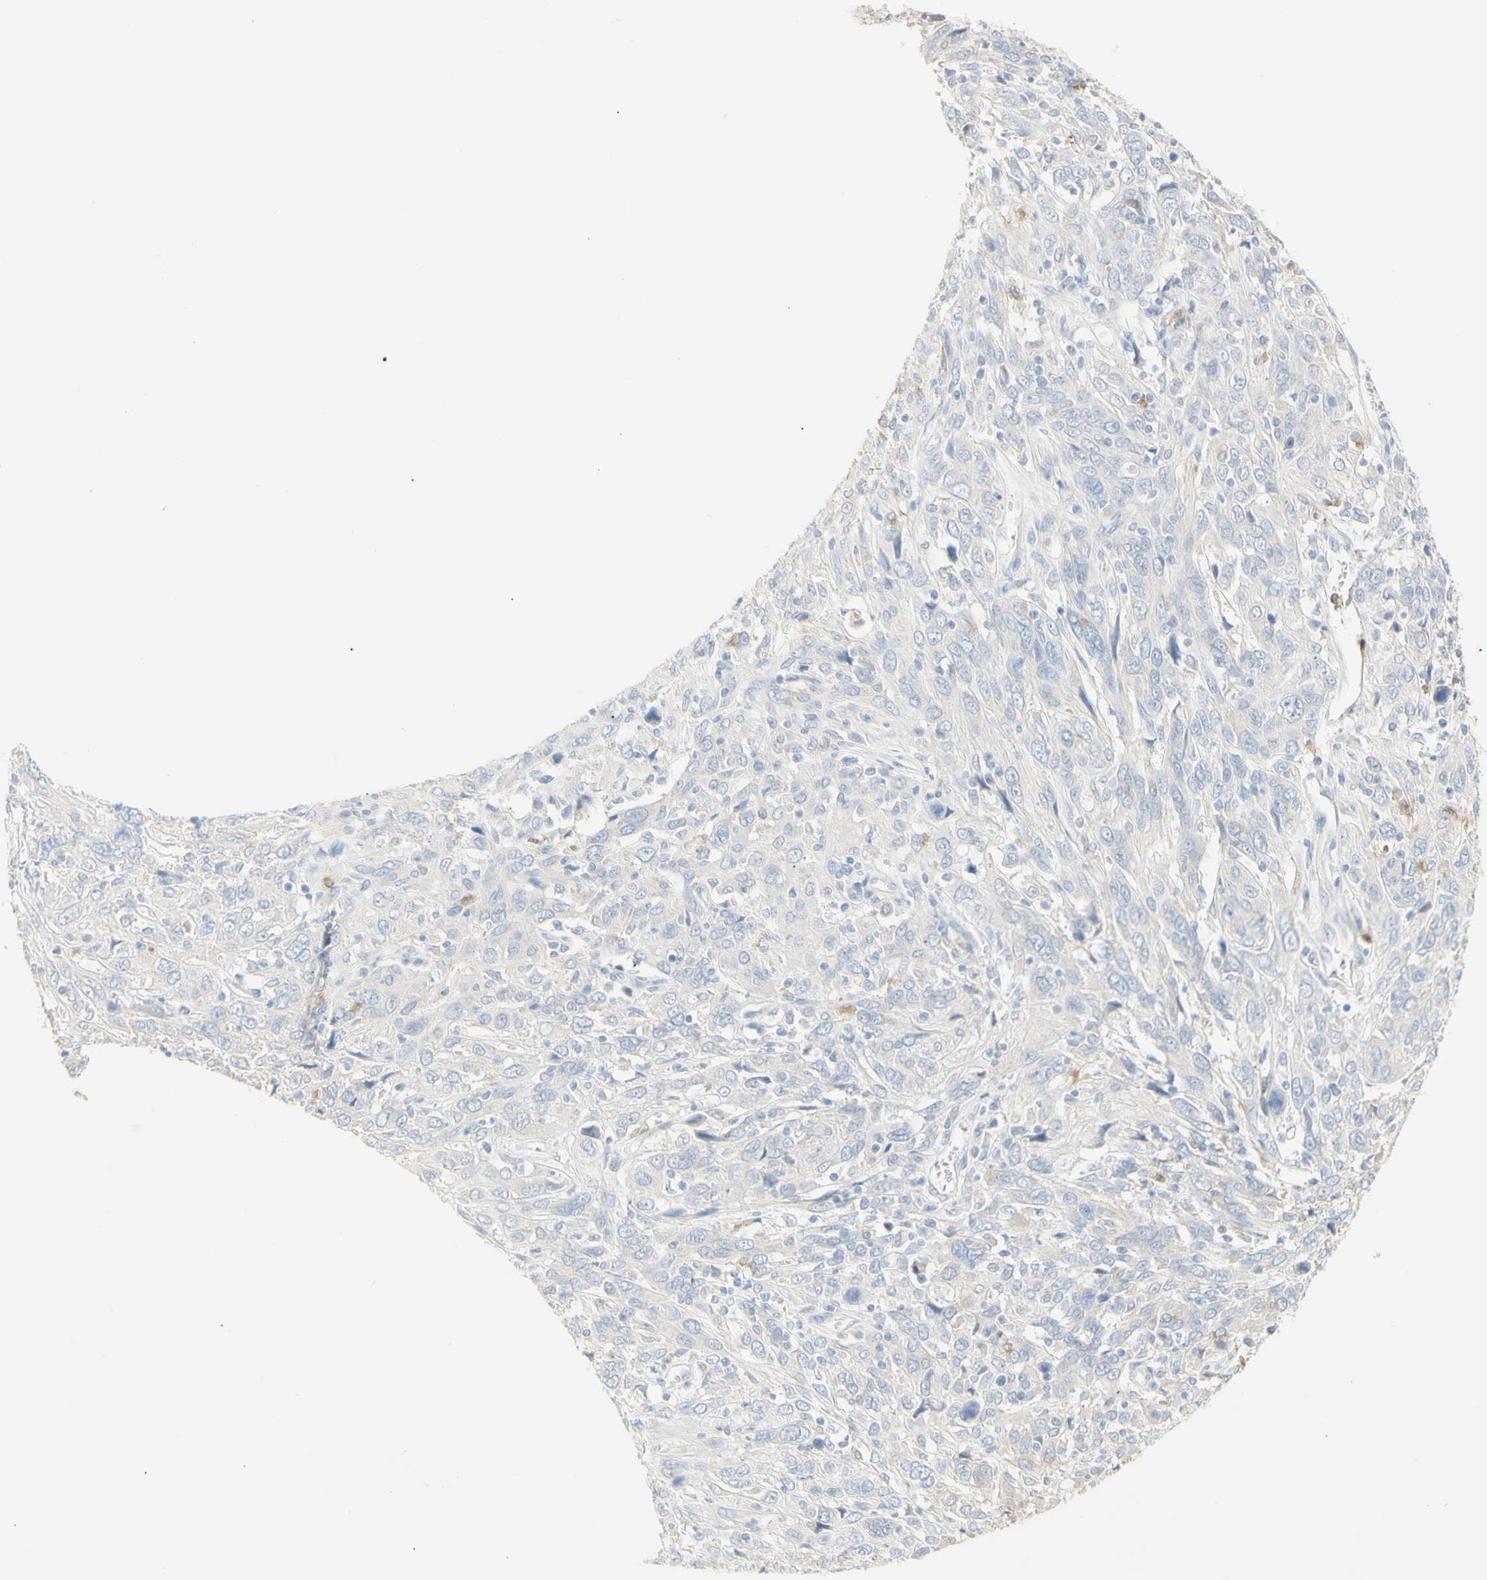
{"staining": {"intensity": "weak", "quantity": "<25%", "location": "cytoplasmic/membranous"}, "tissue": "cervical cancer", "cell_type": "Tumor cells", "image_type": "cancer", "snomed": [{"axis": "morphology", "description": "Squamous cell carcinoma, NOS"}, {"axis": "topography", "description": "Cervix"}], "caption": "Tumor cells are negative for brown protein staining in cervical squamous cell carcinoma. (Immunohistochemistry, brightfield microscopy, high magnification).", "gene": "B4GALNT3", "patient": {"sex": "female", "age": 46}}